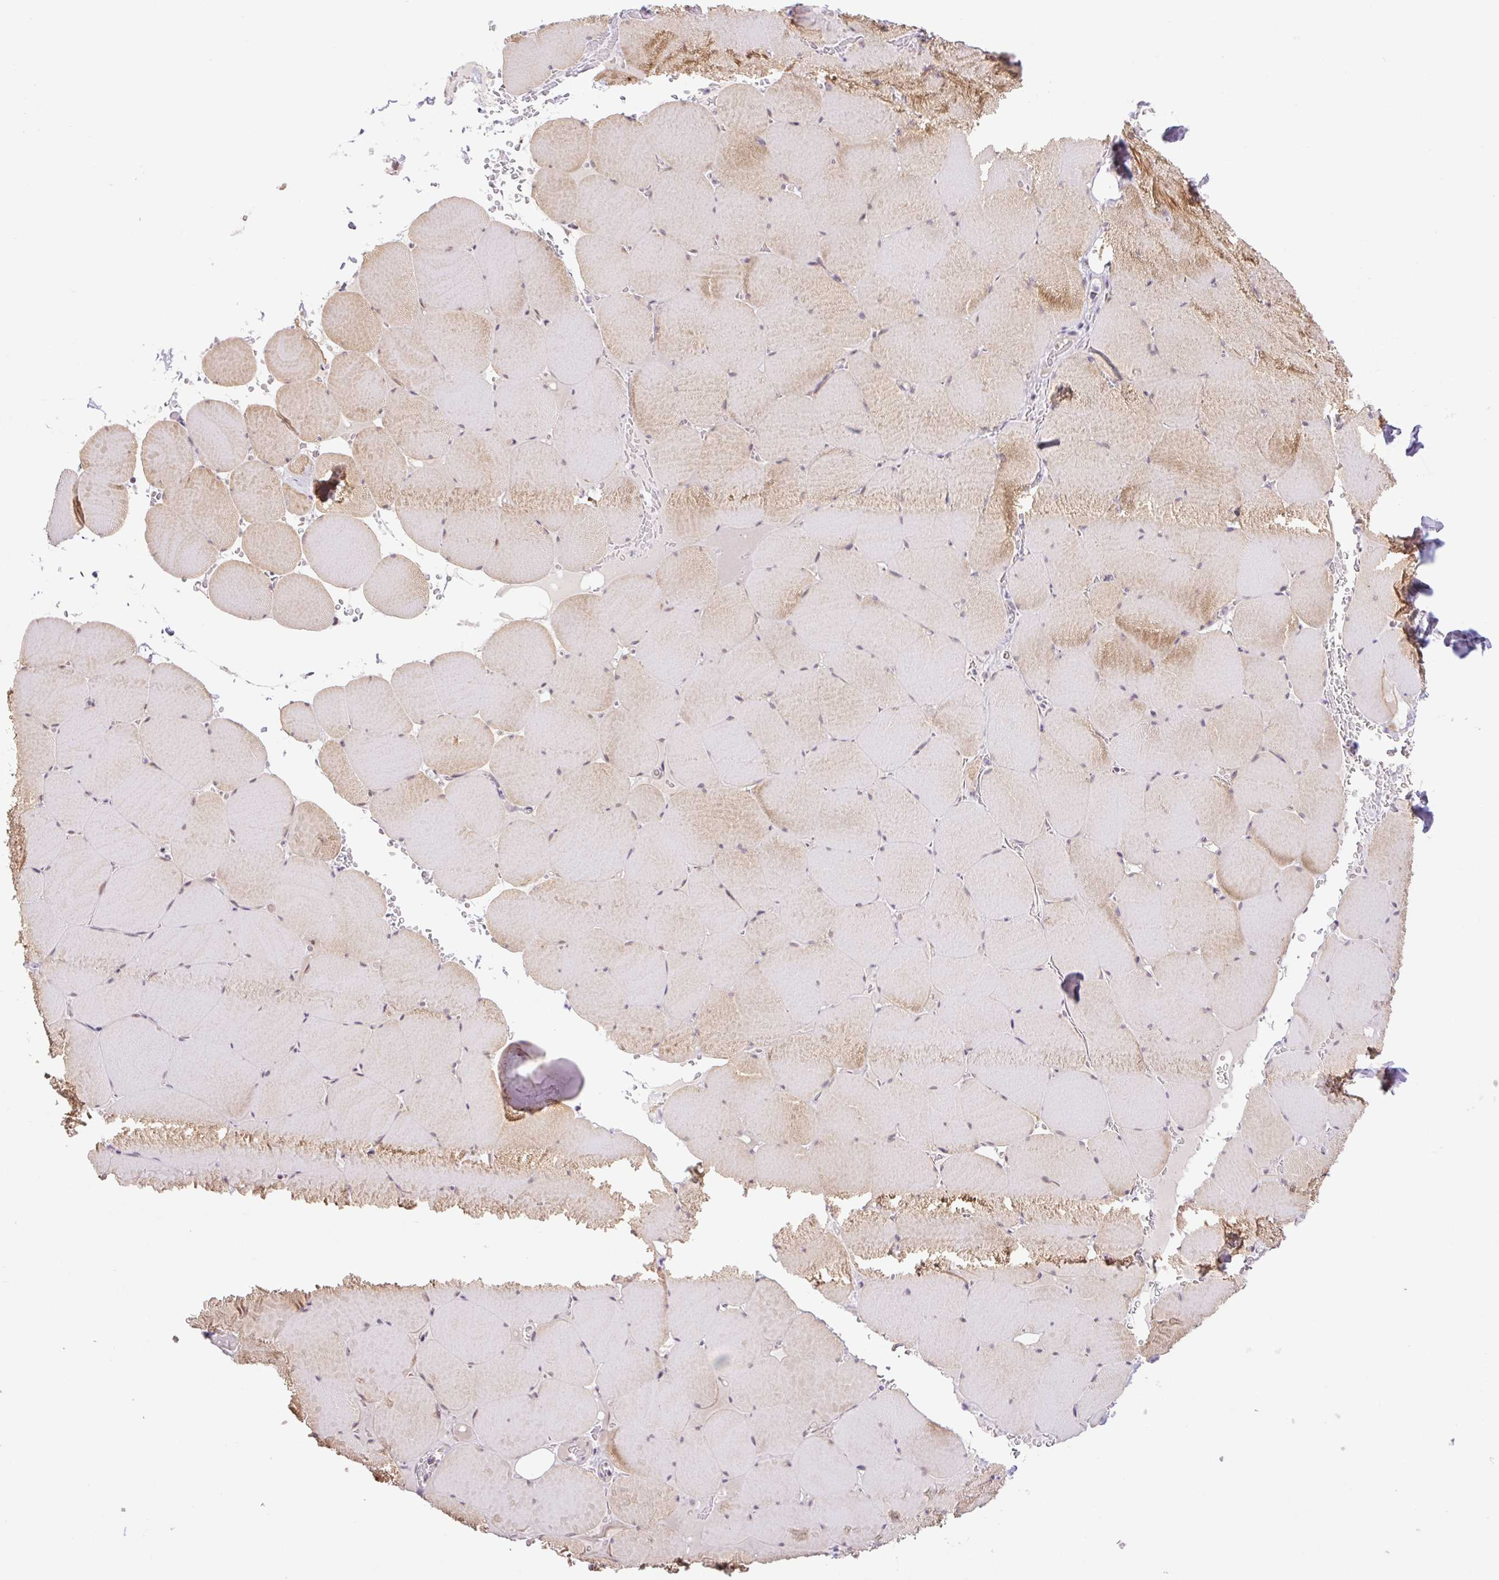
{"staining": {"intensity": "moderate", "quantity": "25%-75%", "location": "cytoplasmic/membranous"}, "tissue": "skeletal muscle", "cell_type": "Myocytes", "image_type": "normal", "snomed": [{"axis": "morphology", "description": "Normal tissue, NOS"}, {"axis": "topography", "description": "Skeletal muscle"}, {"axis": "topography", "description": "Head-Neck"}], "caption": "Immunohistochemistry (IHC) (DAB (3,3'-diaminobenzidine)) staining of normal skeletal muscle reveals moderate cytoplasmic/membranous protein staining in about 25%-75% of myocytes.", "gene": "ICE1", "patient": {"sex": "male", "age": 66}}